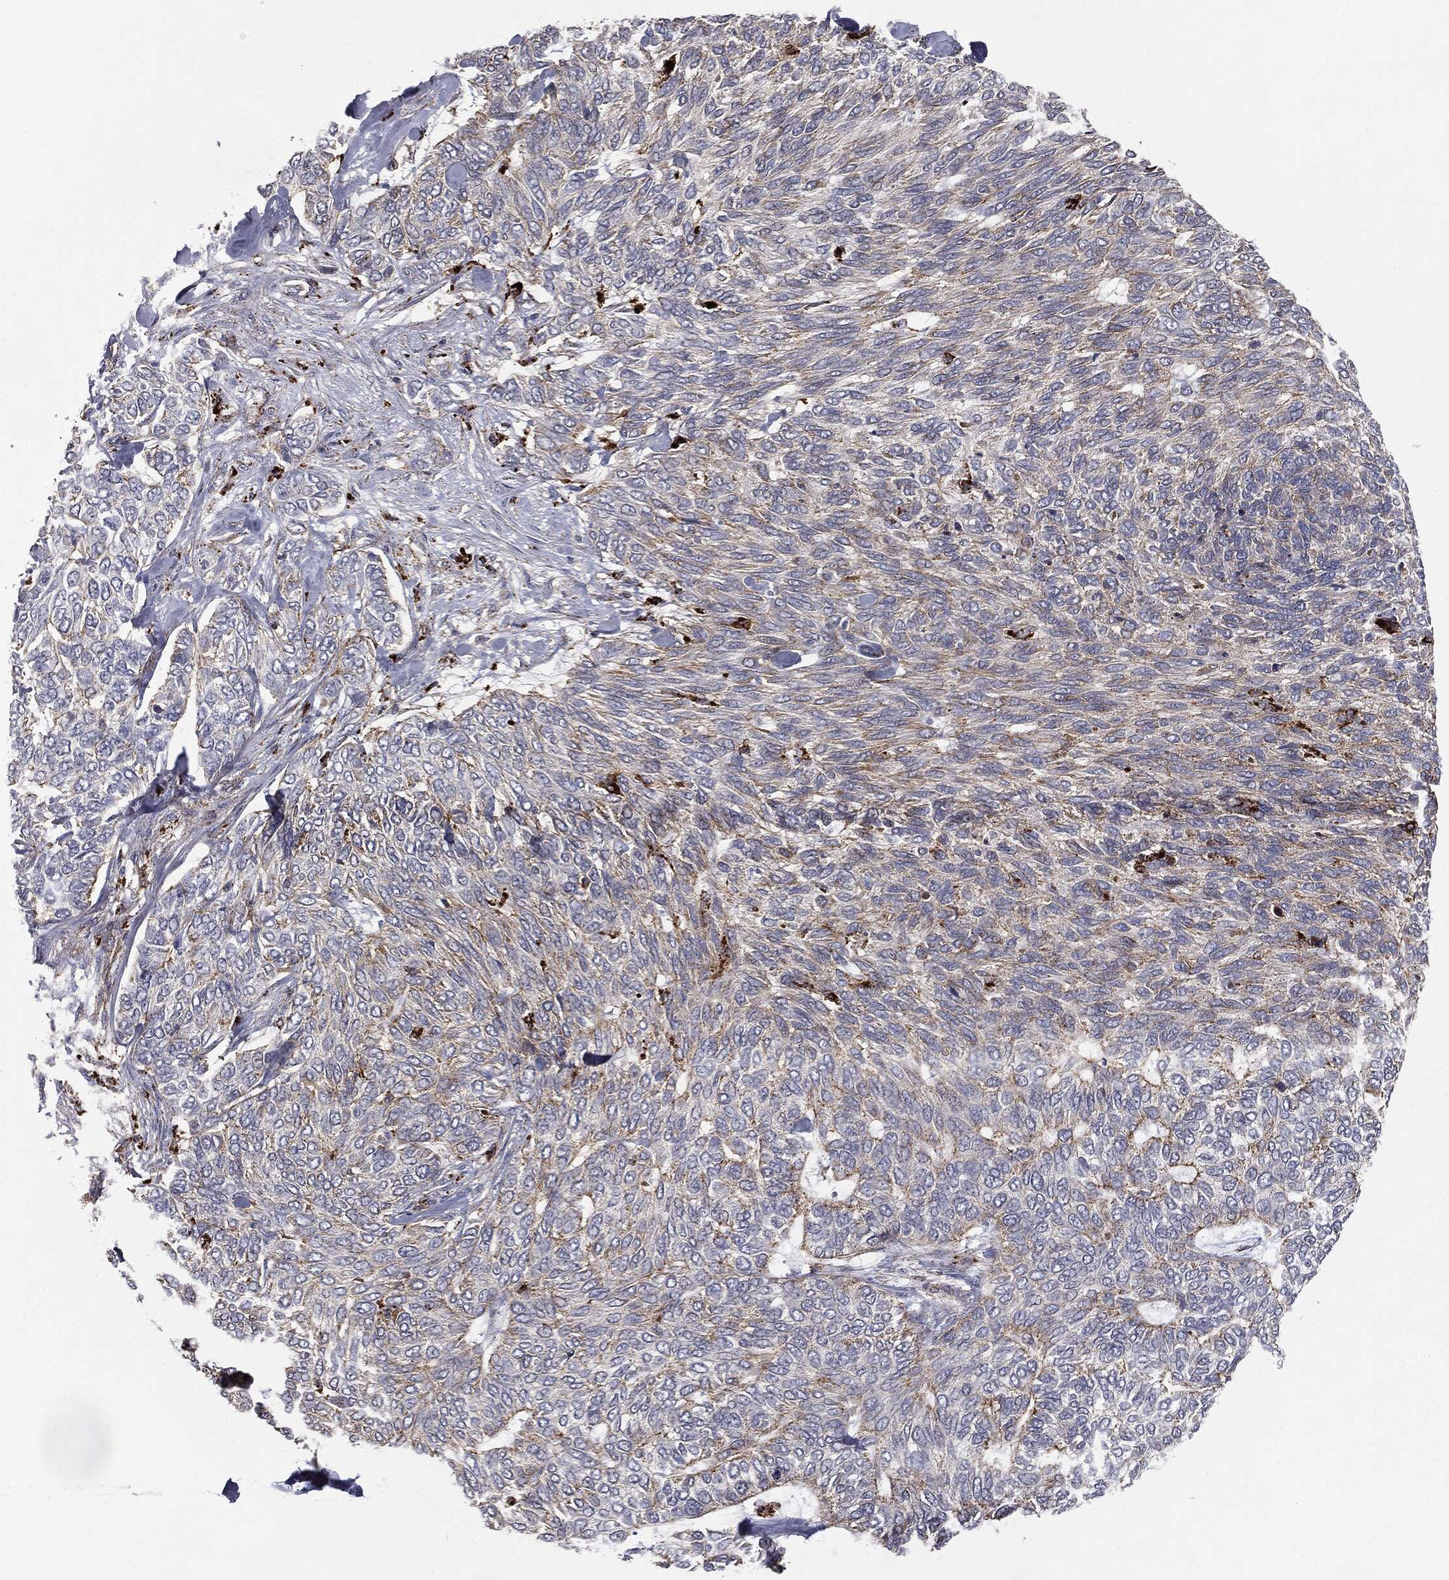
{"staining": {"intensity": "strong", "quantity": "<25%", "location": "cytoplasmic/membranous"}, "tissue": "skin cancer", "cell_type": "Tumor cells", "image_type": "cancer", "snomed": [{"axis": "morphology", "description": "Basal cell carcinoma"}, {"axis": "topography", "description": "Skin"}], "caption": "The image shows a brown stain indicating the presence of a protein in the cytoplasmic/membranous of tumor cells in basal cell carcinoma (skin).", "gene": "CTSA", "patient": {"sex": "female", "age": 65}}